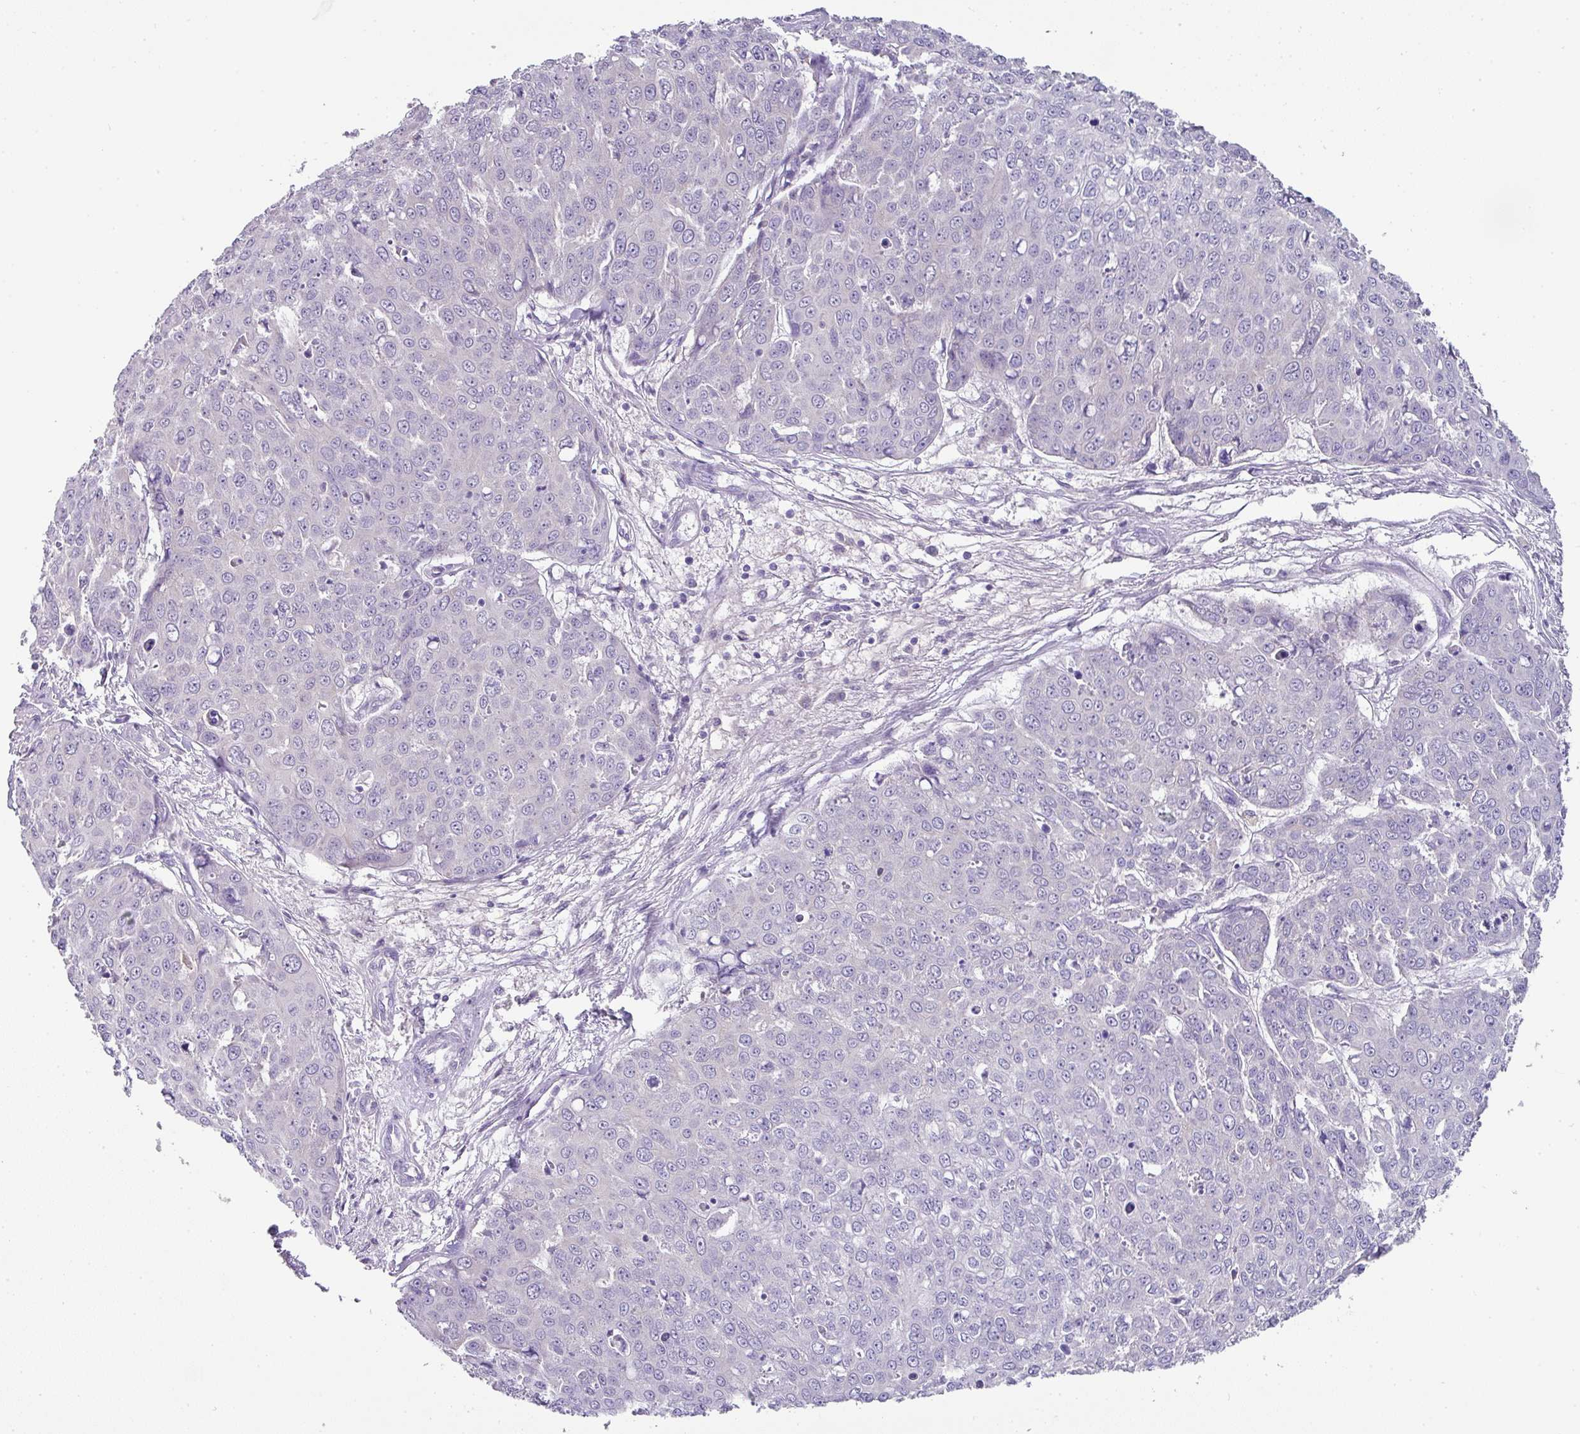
{"staining": {"intensity": "negative", "quantity": "none", "location": "none"}, "tissue": "skin cancer", "cell_type": "Tumor cells", "image_type": "cancer", "snomed": [{"axis": "morphology", "description": "Squamous cell carcinoma, NOS"}, {"axis": "topography", "description": "Skin"}], "caption": "This is an immunohistochemistry micrograph of human skin cancer (squamous cell carcinoma). There is no staining in tumor cells.", "gene": "FGF17", "patient": {"sex": "male", "age": 71}}